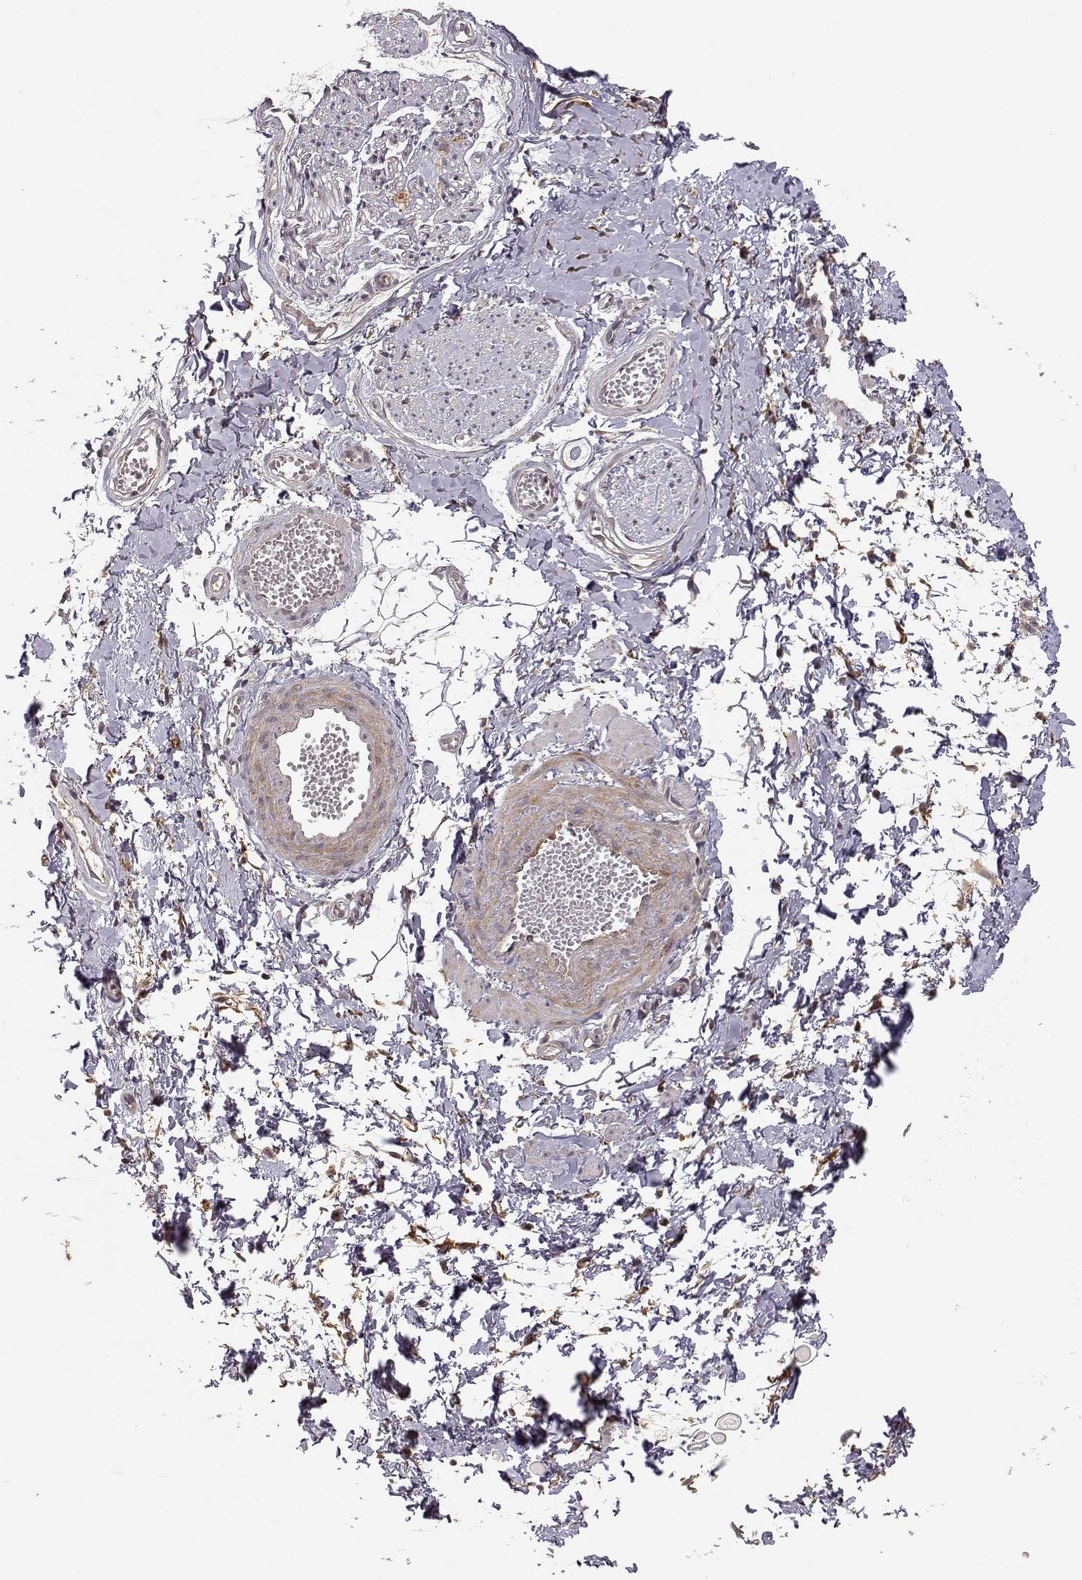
{"staining": {"intensity": "weak", "quantity": "25%-75%", "location": "cytoplasmic/membranous"}, "tissue": "adipose tissue", "cell_type": "Adipocytes", "image_type": "normal", "snomed": [{"axis": "morphology", "description": "Normal tissue, NOS"}, {"axis": "topography", "description": "Smooth muscle"}, {"axis": "topography", "description": "Peripheral nerve tissue"}], "caption": "An image showing weak cytoplasmic/membranous positivity in about 25%-75% of adipocytes in unremarkable adipose tissue, as visualized by brown immunohistochemical staining.", "gene": "PLEKHG3", "patient": {"sex": "male", "age": 22}}